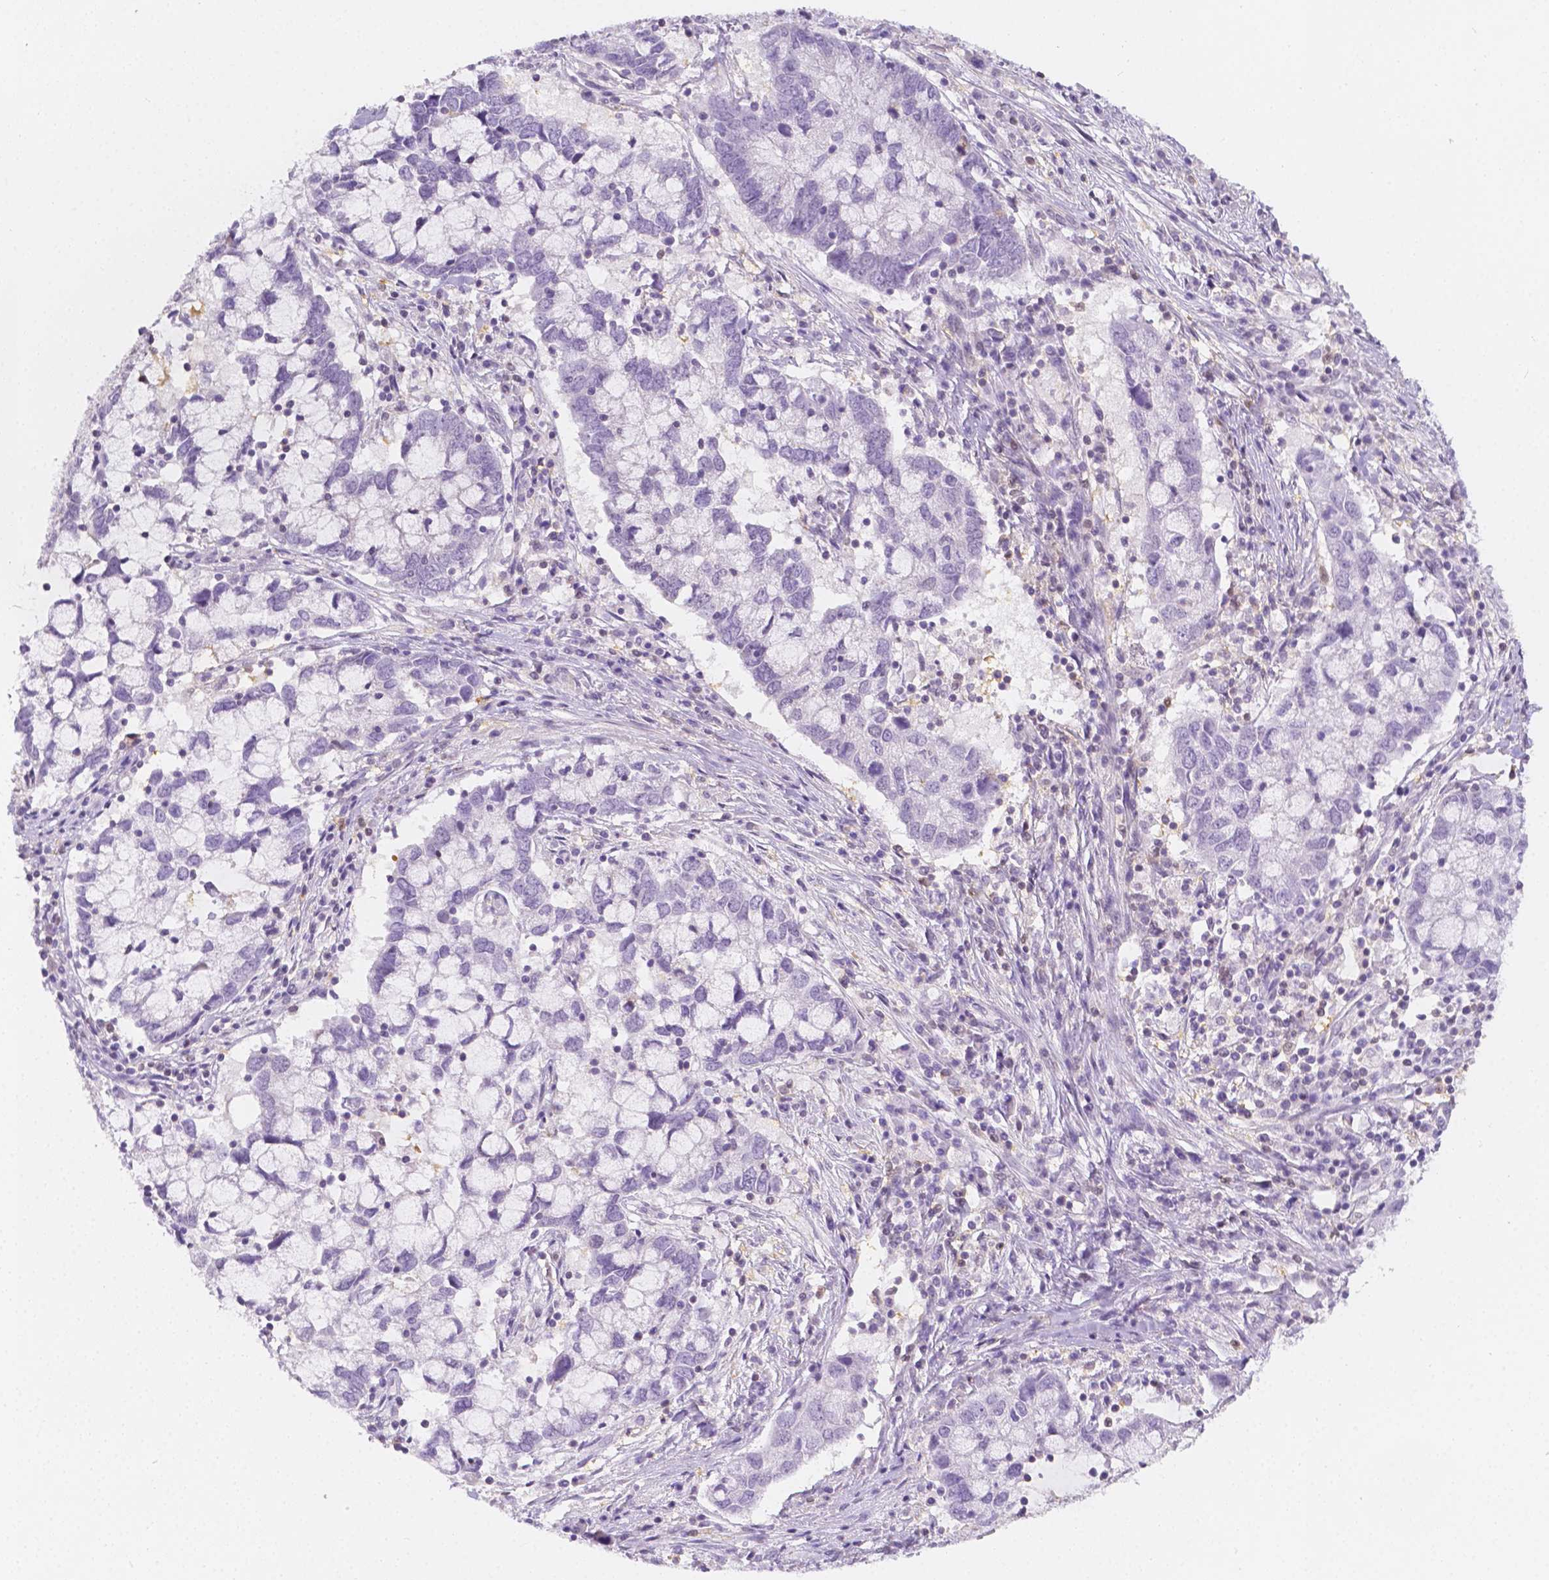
{"staining": {"intensity": "negative", "quantity": "none", "location": "none"}, "tissue": "cervical cancer", "cell_type": "Tumor cells", "image_type": "cancer", "snomed": [{"axis": "morphology", "description": "Adenocarcinoma, NOS"}, {"axis": "topography", "description": "Cervix"}], "caption": "The micrograph reveals no staining of tumor cells in cervical adenocarcinoma.", "gene": "SGTB", "patient": {"sex": "female", "age": 40}}